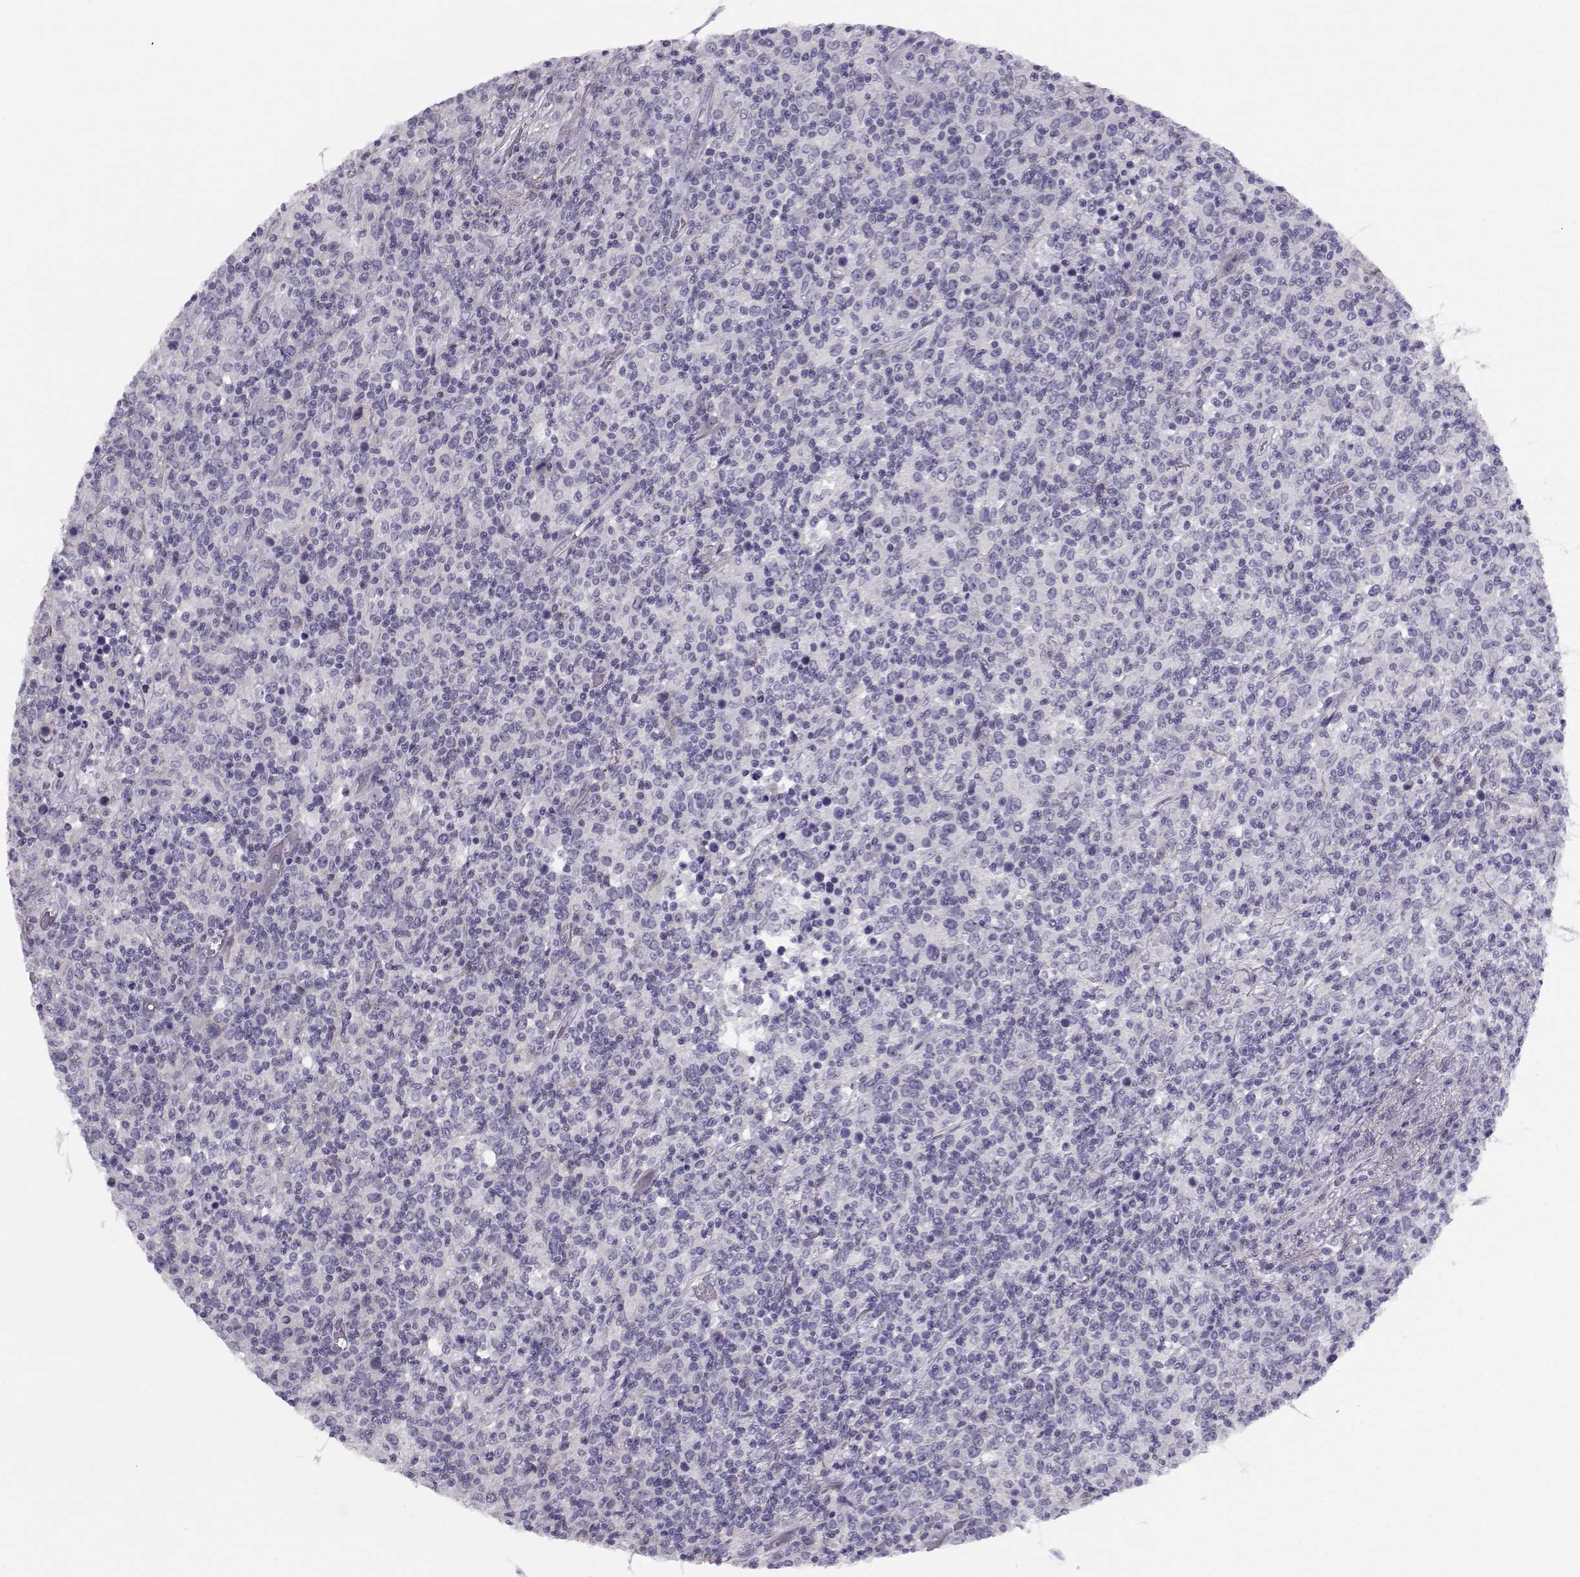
{"staining": {"intensity": "negative", "quantity": "none", "location": "none"}, "tissue": "lymphoma", "cell_type": "Tumor cells", "image_type": "cancer", "snomed": [{"axis": "morphology", "description": "Malignant lymphoma, non-Hodgkin's type, High grade"}, {"axis": "topography", "description": "Lung"}], "caption": "Lymphoma was stained to show a protein in brown. There is no significant expression in tumor cells.", "gene": "CFAP77", "patient": {"sex": "male", "age": 79}}